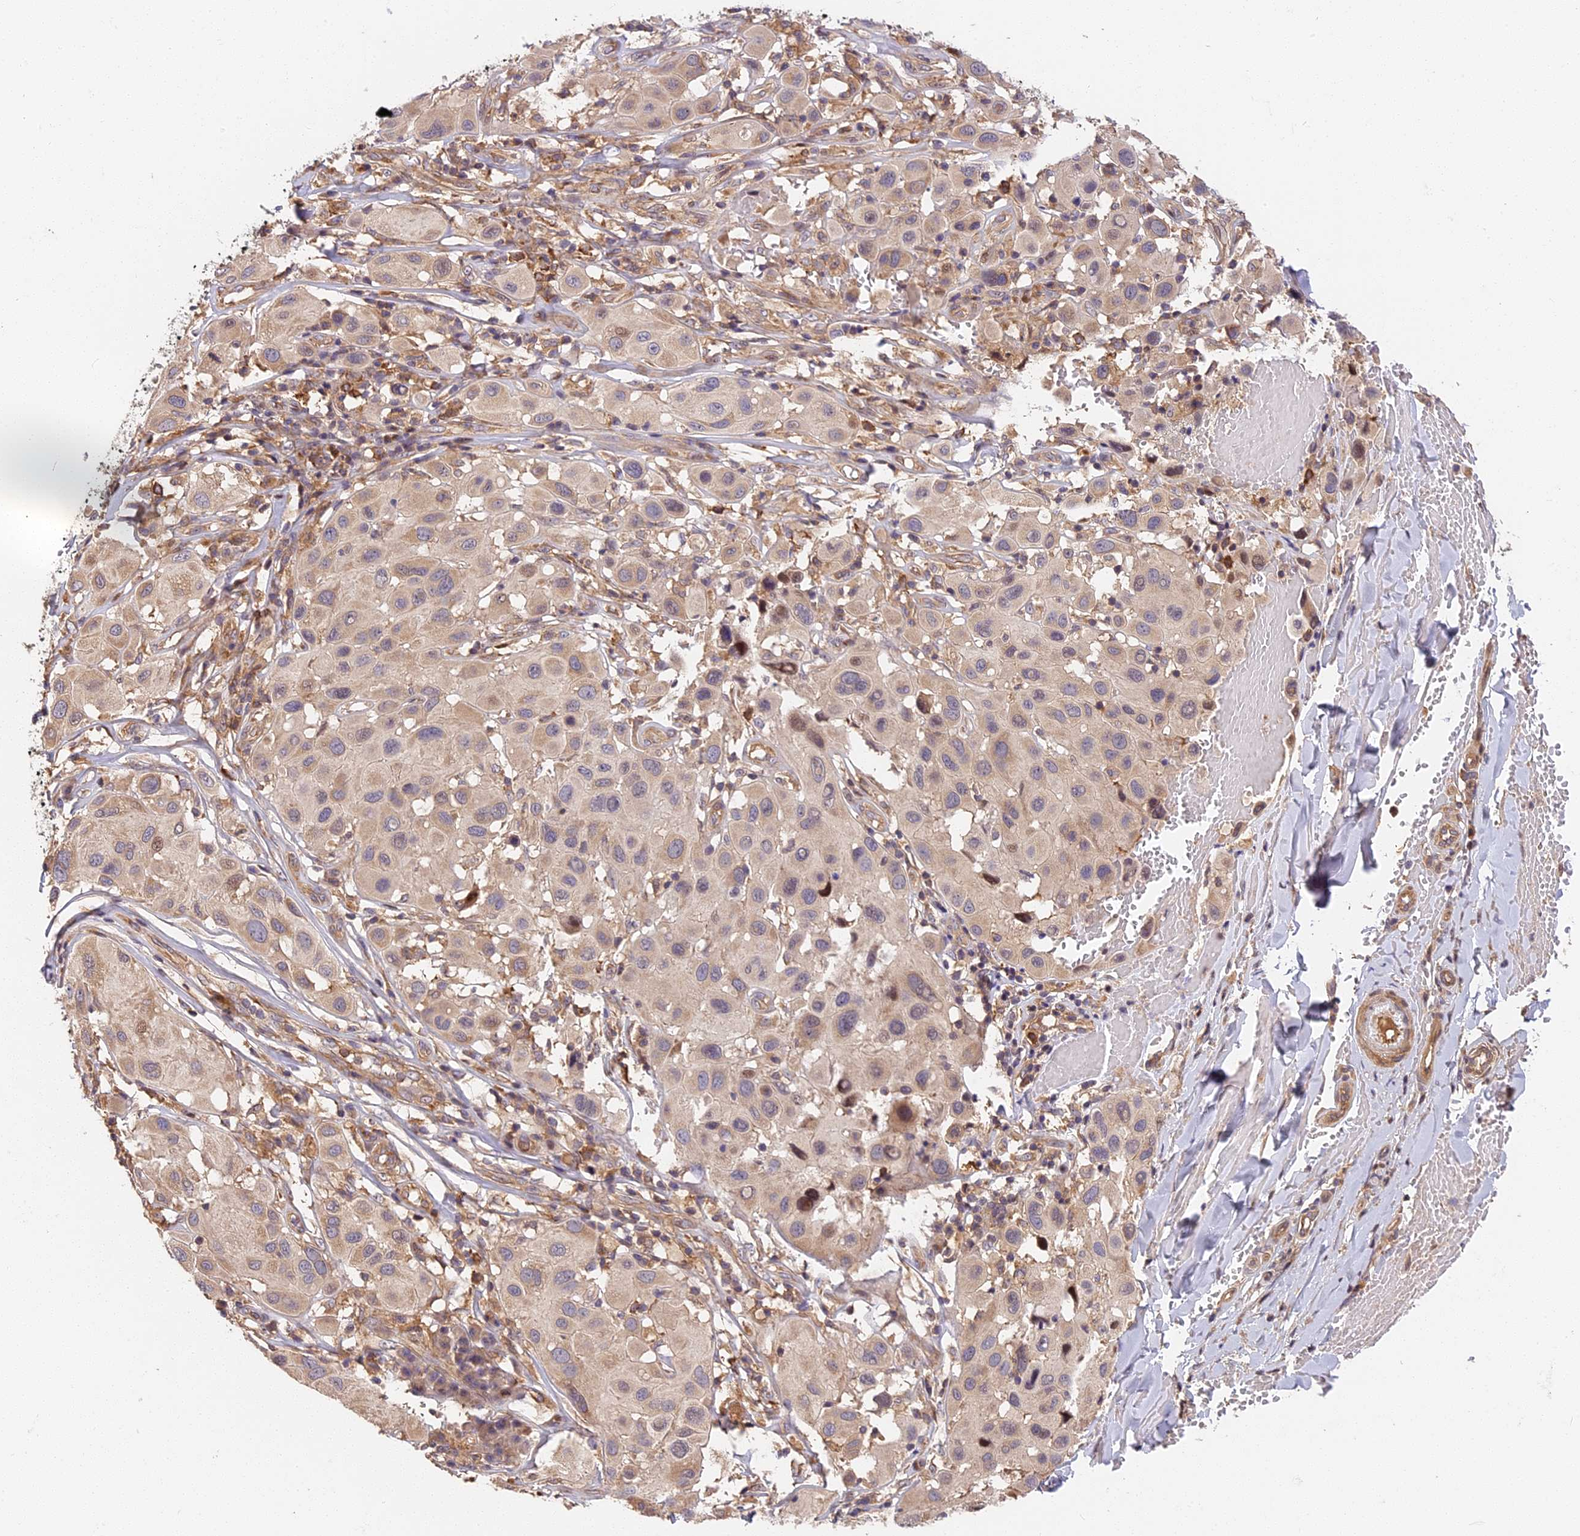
{"staining": {"intensity": "negative", "quantity": "none", "location": "none"}, "tissue": "melanoma", "cell_type": "Tumor cells", "image_type": "cancer", "snomed": [{"axis": "morphology", "description": "Malignant melanoma, Metastatic site"}, {"axis": "topography", "description": "Skin"}], "caption": "Melanoma was stained to show a protein in brown. There is no significant positivity in tumor cells.", "gene": "ARHGAP17", "patient": {"sex": "male", "age": 41}}